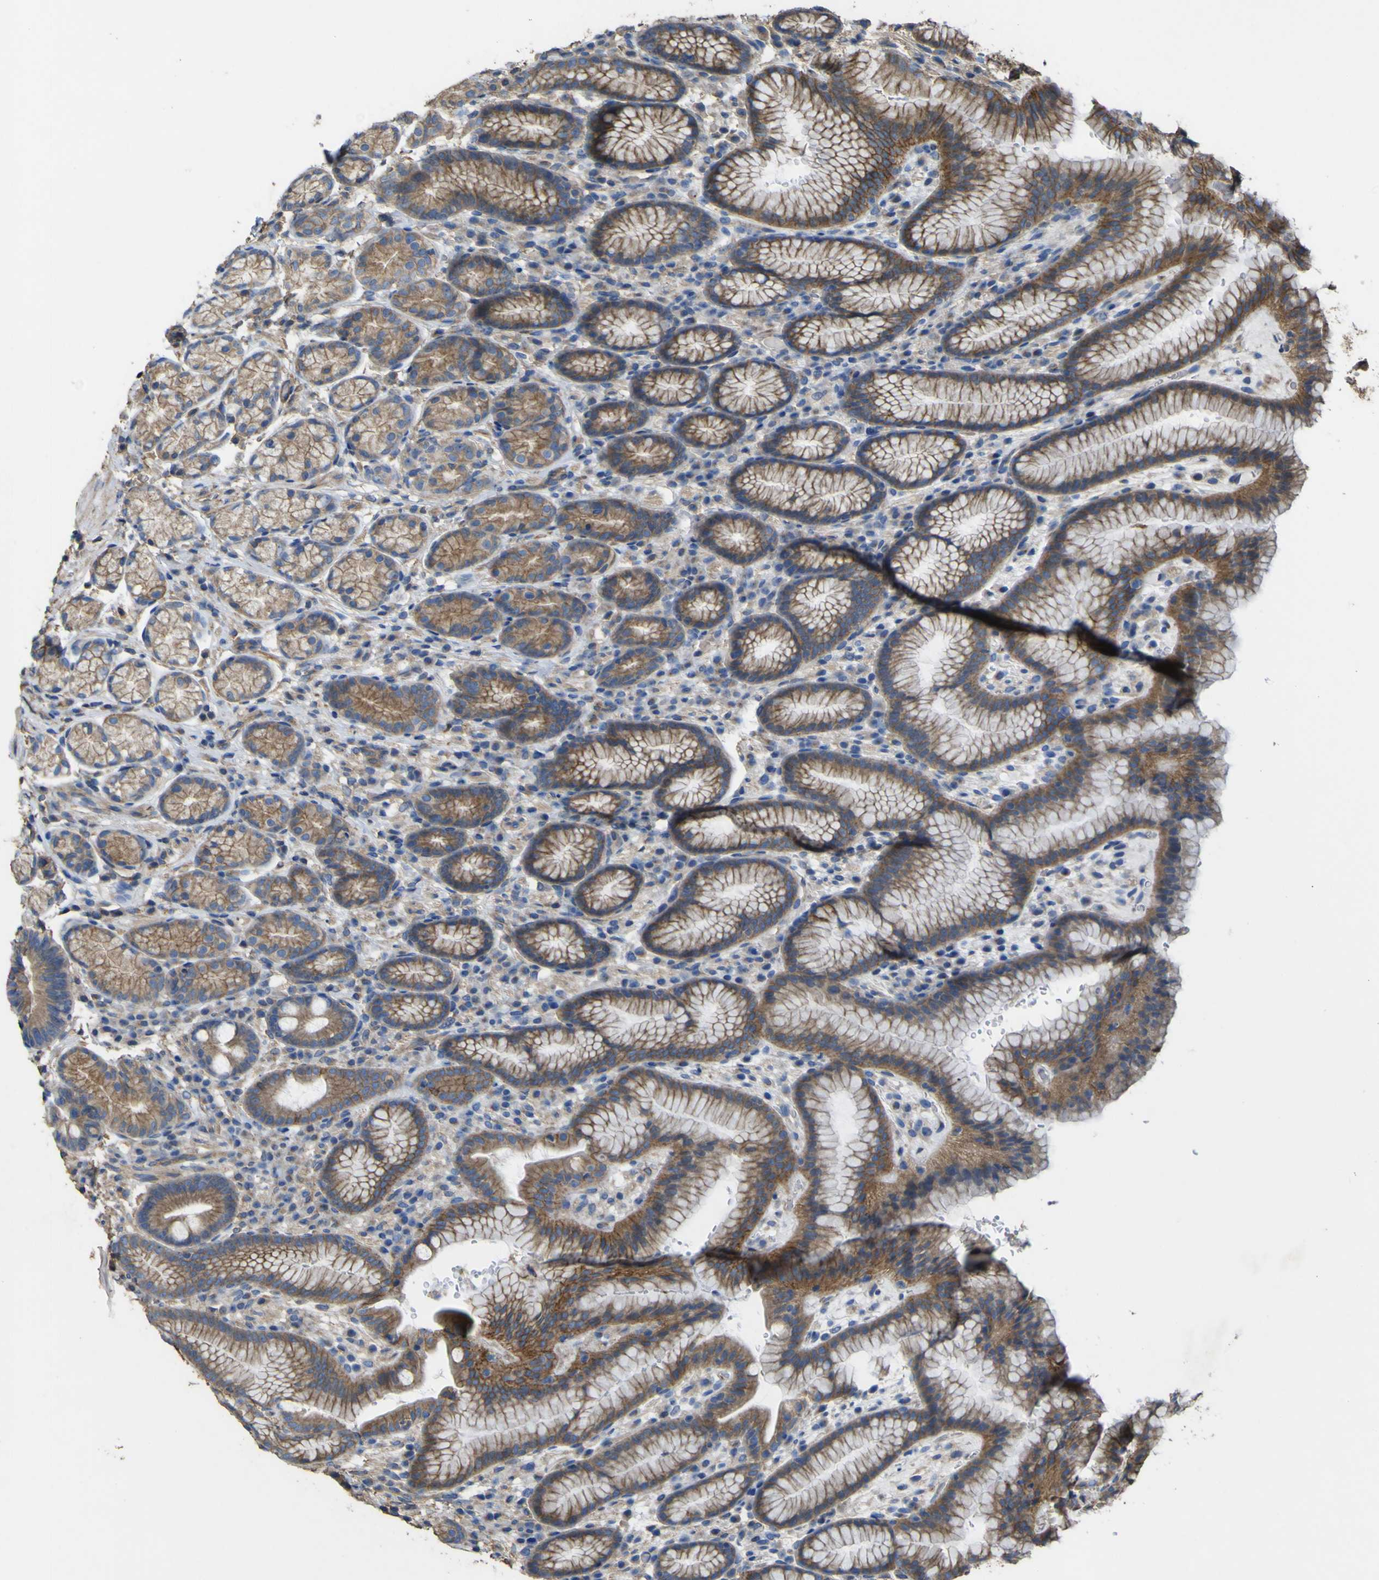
{"staining": {"intensity": "moderate", "quantity": ">75%", "location": "cytoplasmic/membranous"}, "tissue": "stomach", "cell_type": "Glandular cells", "image_type": "normal", "snomed": [{"axis": "morphology", "description": "Normal tissue, NOS"}, {"axis": "topography", "description": "Stomach, lower"}], "caption": "Approximately >75% of glandular cells in unremarkable human stomach reveal moderate cytoplasmic/membranous protein positivity as visualized by brown immunohistochemical staining.", "gene": "TNFSF15", "patient": {"sex": "male", "age": 52}}